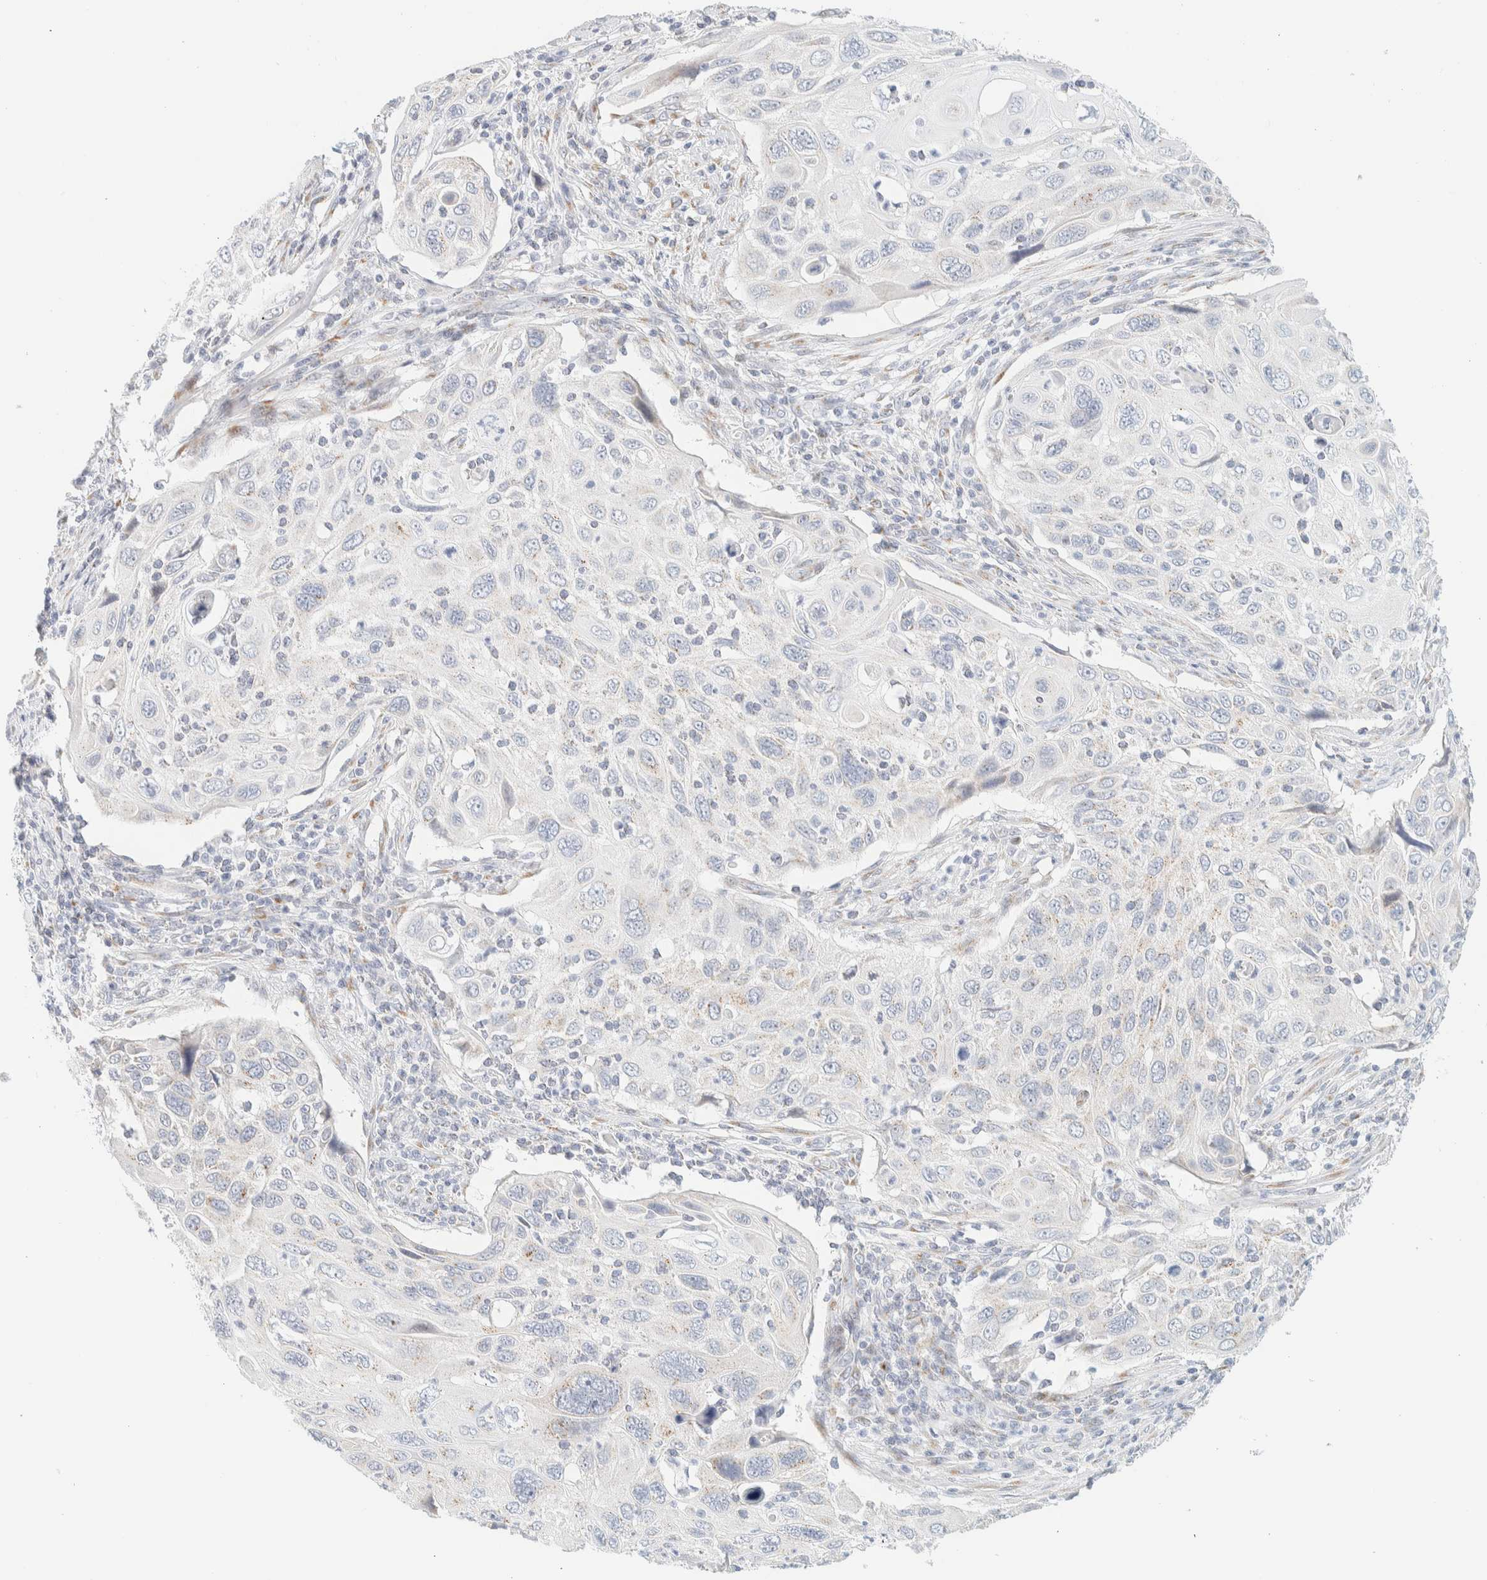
{"staining": {"intensity": "negative", "quantity": "none", "location": "none"}, "tissue": "cervical cancer", "cell_type": "Tumor cells", "image_type": "cancer", "snomed": [{"axis": "morphology", "description": "Squamous cell carcinoma, NOS"}, {"axis": "topography", "description": "Cervix"}], "caption": "This is an IHC micrograph of human cervical cancer (squamous cell carcinoma). There is no expression in tumor cells.", "gene": "SPNS3", "patient": {"sex": "female", "age": 70}}